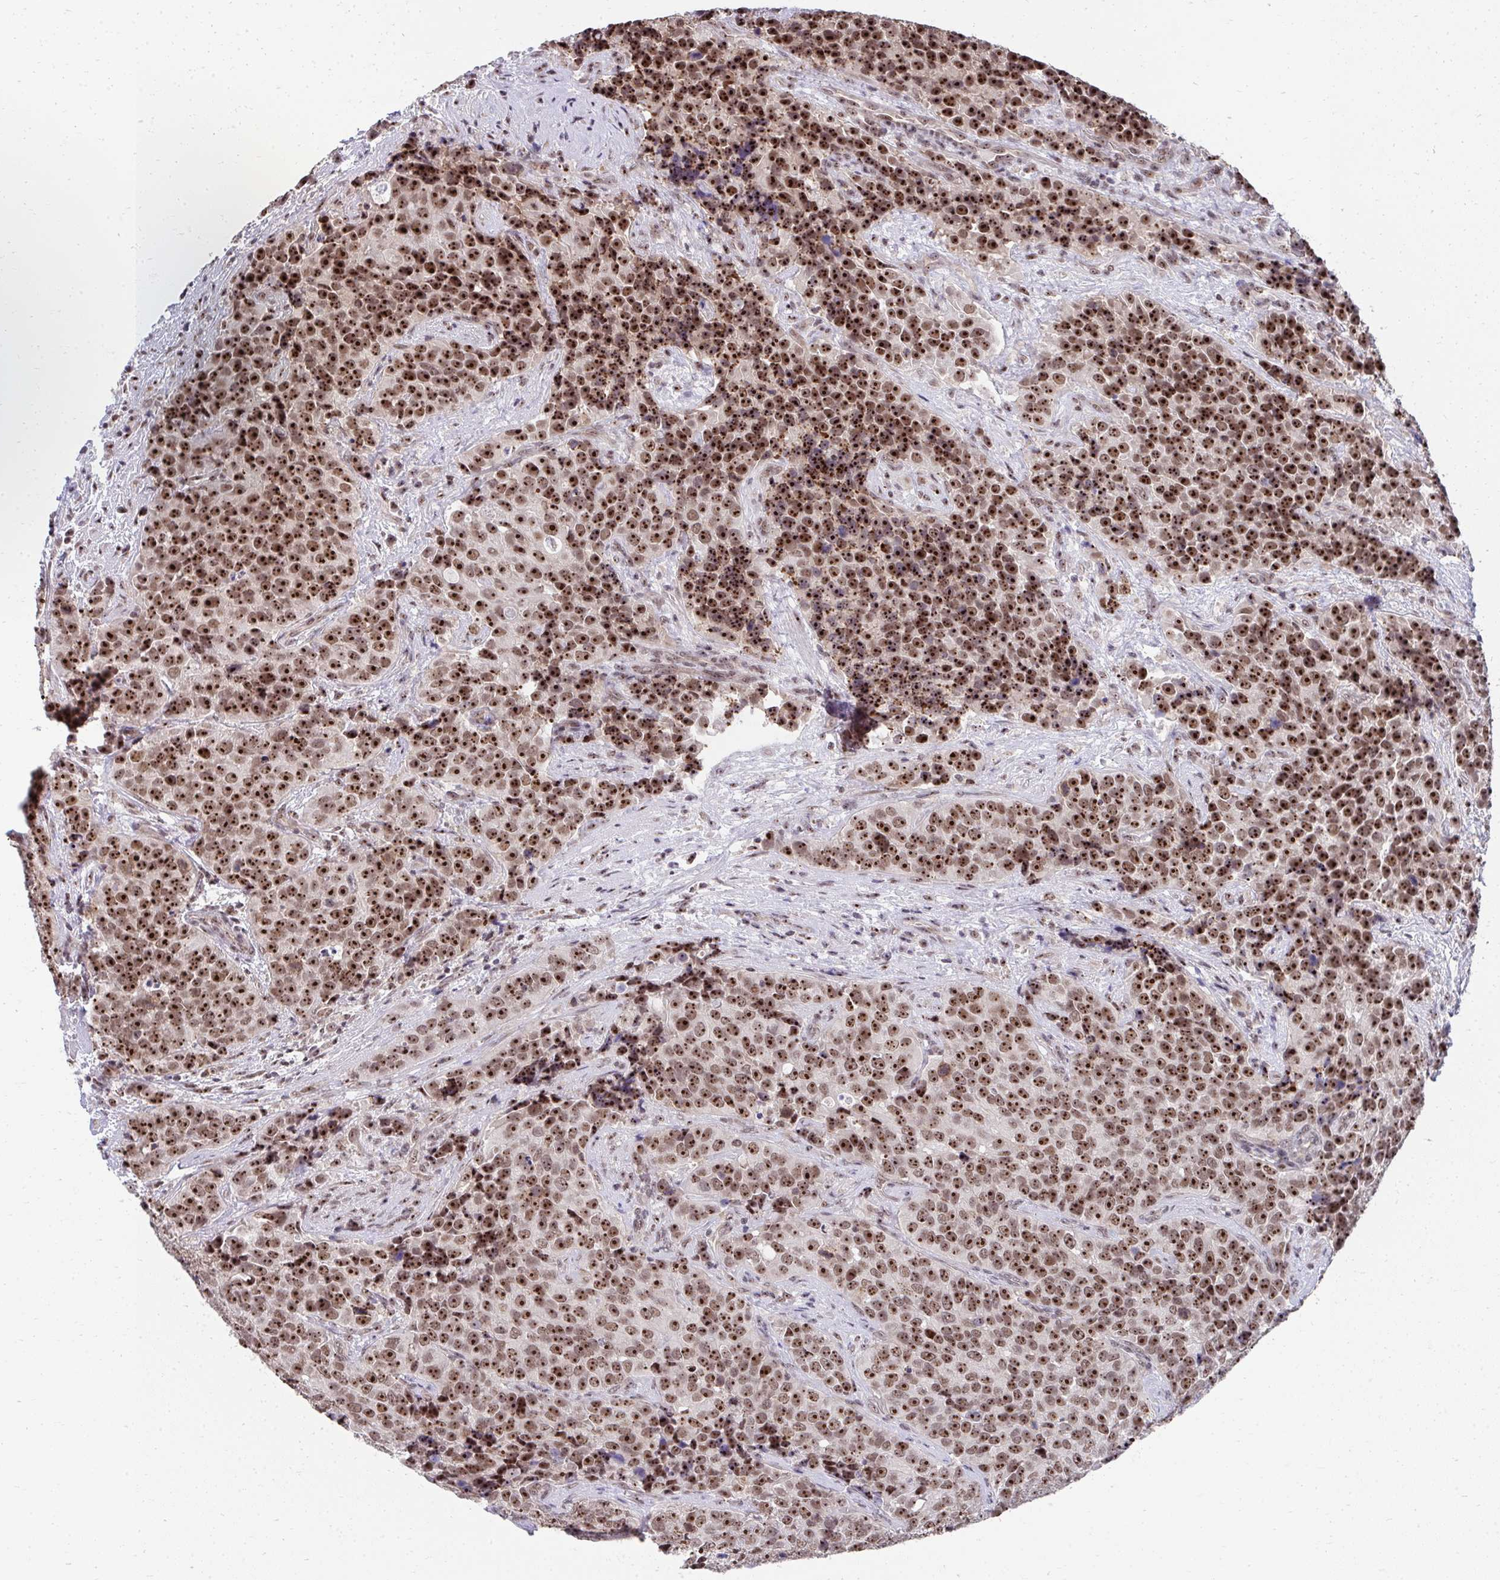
{"staining": {"intensity": "strong", "quantity": ">75%", "location": "nuclear"}, "tissue": "urothelial cancer", "cell_type": "Tumor cells", "image_type": "cancer", "snomed": [{"axis": "morphology", "description": "Urothelial carcinoma, NOS"}, {"axis": "topography", "description": "Urinary bladder"}], "caption": "Immunohistochemistry (IHC) photomicrograph of human transitional cell carcinoma stained for a protein (brown), which demonstrates high levels of strong nuclear positivity in about >75% of tumor cells.", "gene": "HIRA", "patient": {"sex": "male", "age": 52}}